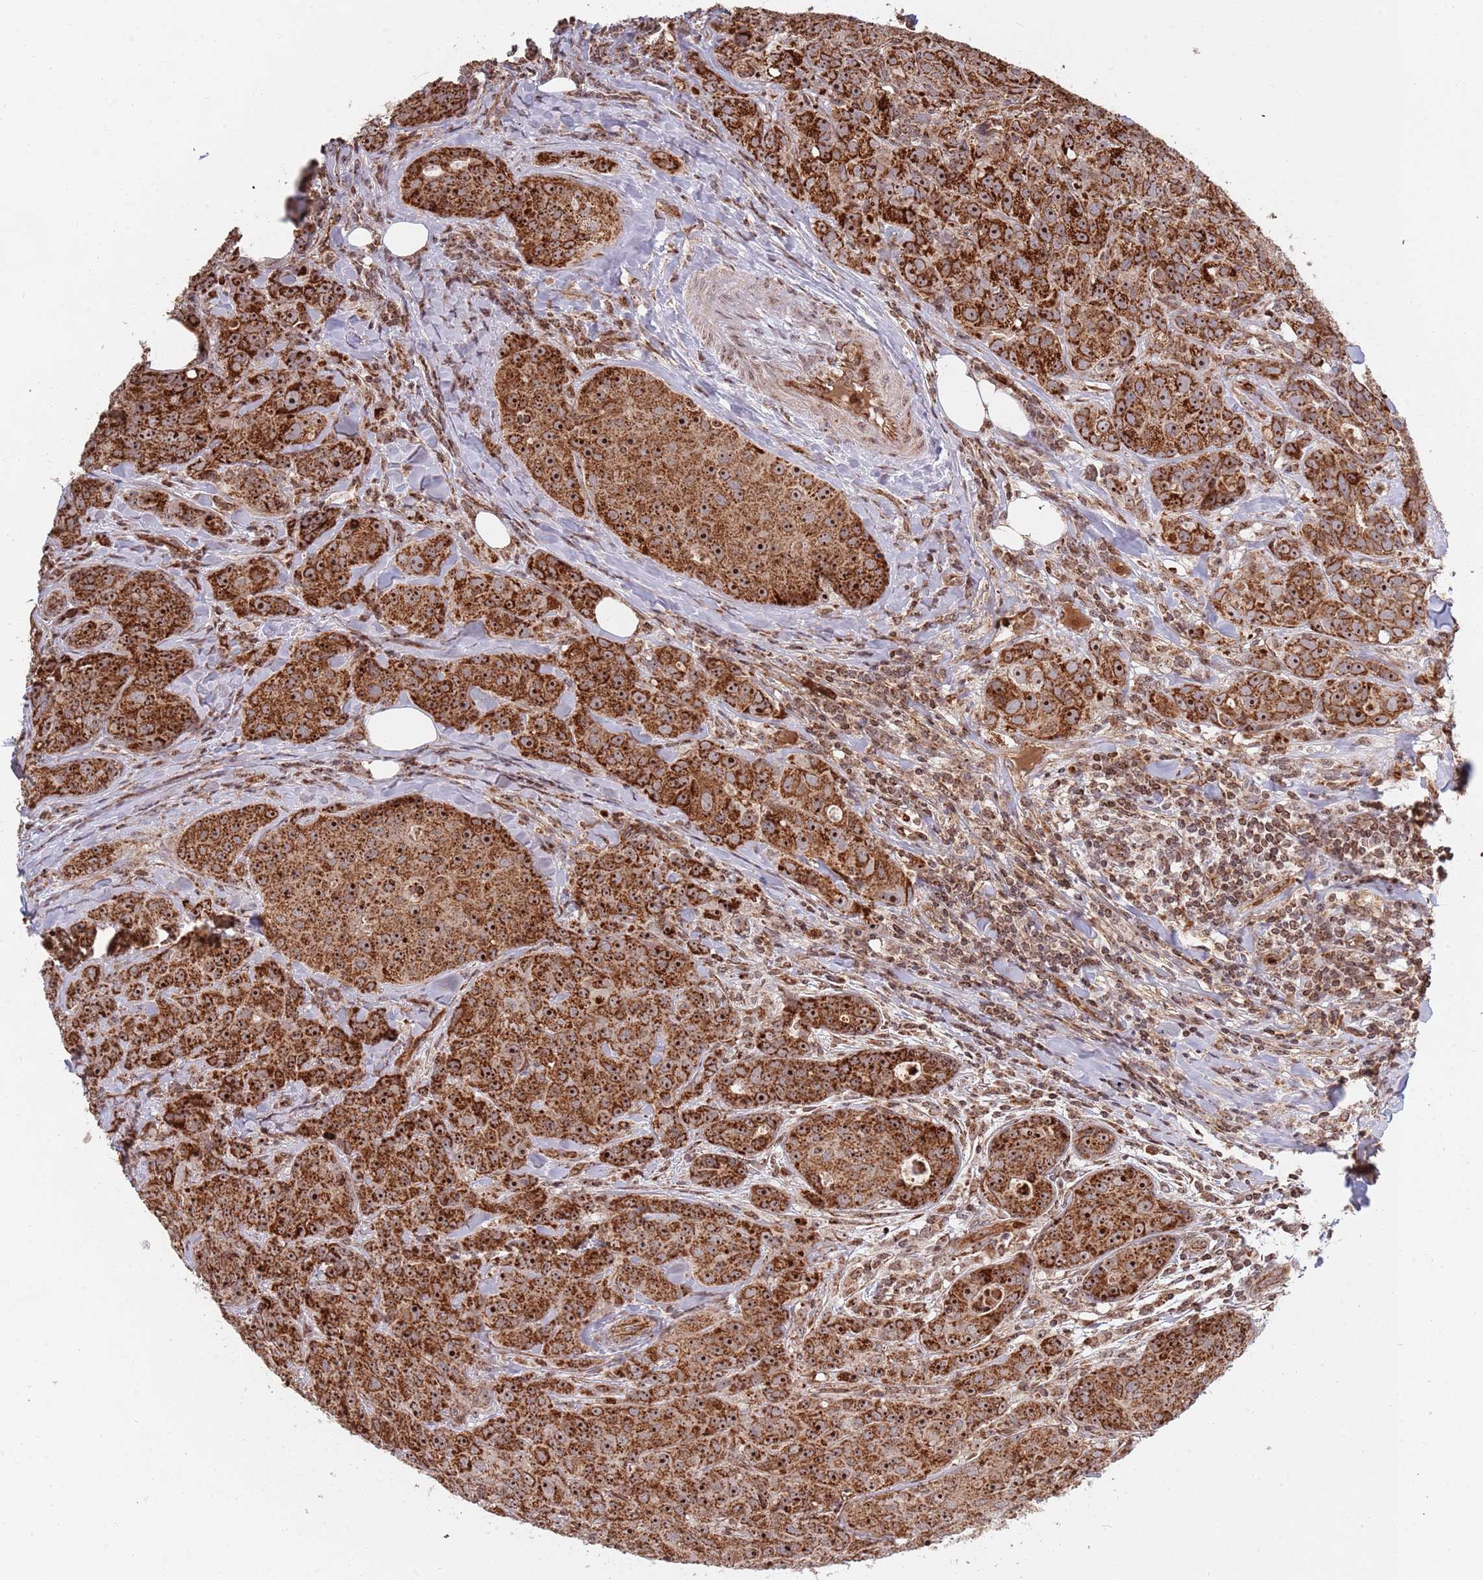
{"staining": {"intensity": "strong", "quantity": ">75%", "location": "cytoplasmic/membranous,nuclear"}, "tissue": "breast cancer", "cell_type": "Tumor cells", "image_type": "cancer", "snomed": [{"axis": "morphology", "description": "Duct carcinoma"}, {"axis": "topography", "description": "Breast"}], "caption": "High-power microscopy captured an immunohistochemistry (IHC) photomicrograph of infiltrating ductal carcinoma (breast), revealing strong cytoplasmic/membranous and nuclear staining in approximately >75% of tumor cells. (IHC, brightfield microscopy, high magnification).", "gene": "DCHS1", "patient": {"sex": "female", "age": 43}}